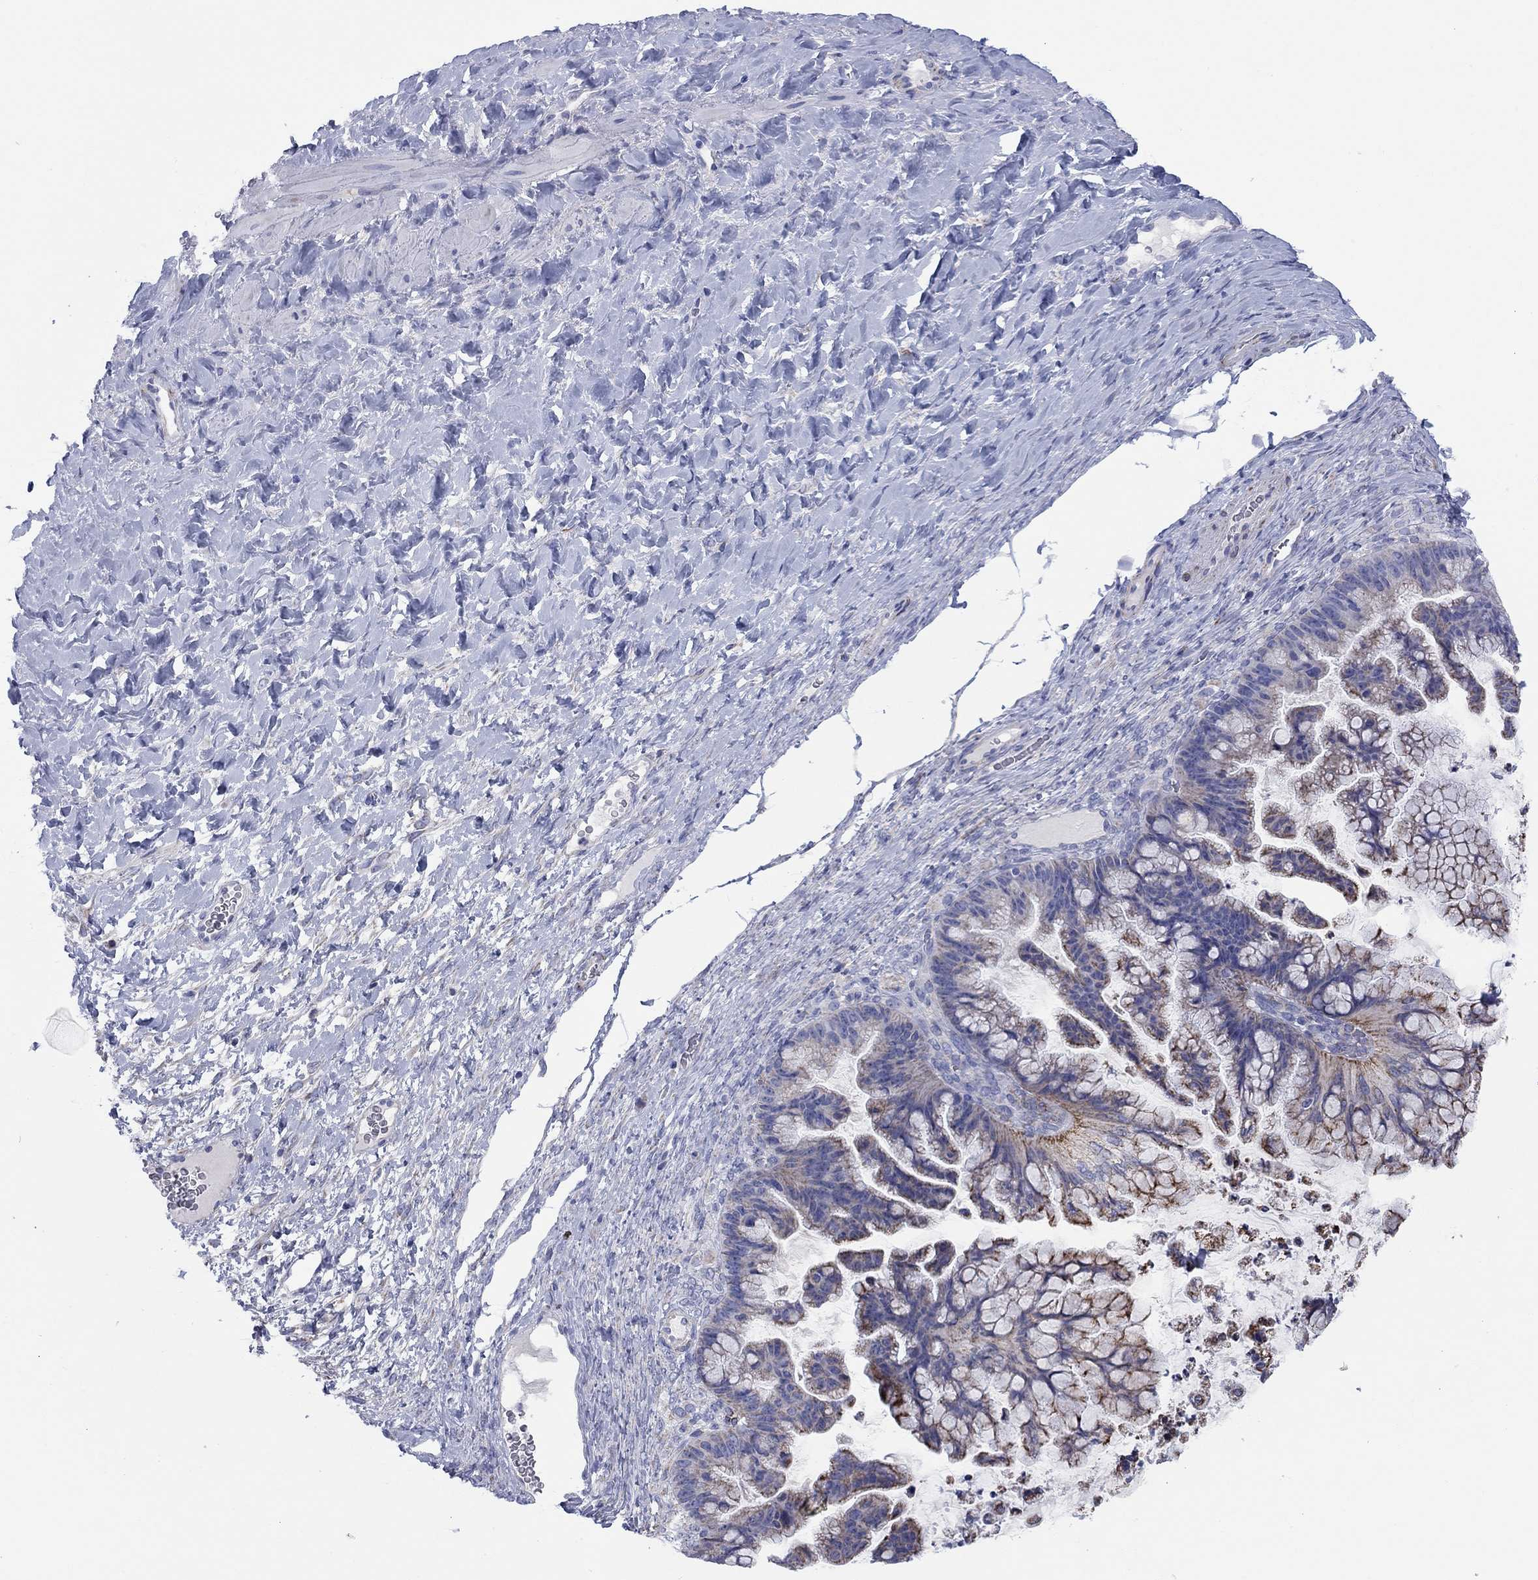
{"staining": {"intensity": "strong", "quantity": "<25%", "location": "cytoplasmic/membranous"}, "tissue": "ovarian cancer", "cell_type": "Tumor cells", "image_type": "cancer", "snomed": [{"axis": "morphology", "description": "Cystadenocarcinoma, mucinous, NOS"}, {"axis": "topography", "description": "Ovary"}], "caption": "Ovarian mucinous cystadenocarcinoma tissue demonstrates strong cytoplasmic/membranous expression in approximately <25% of tumor cells, visualized by immunohistochemistry.", "gene": "MGST3", "patient": {"sex": "female", "age": 67}}